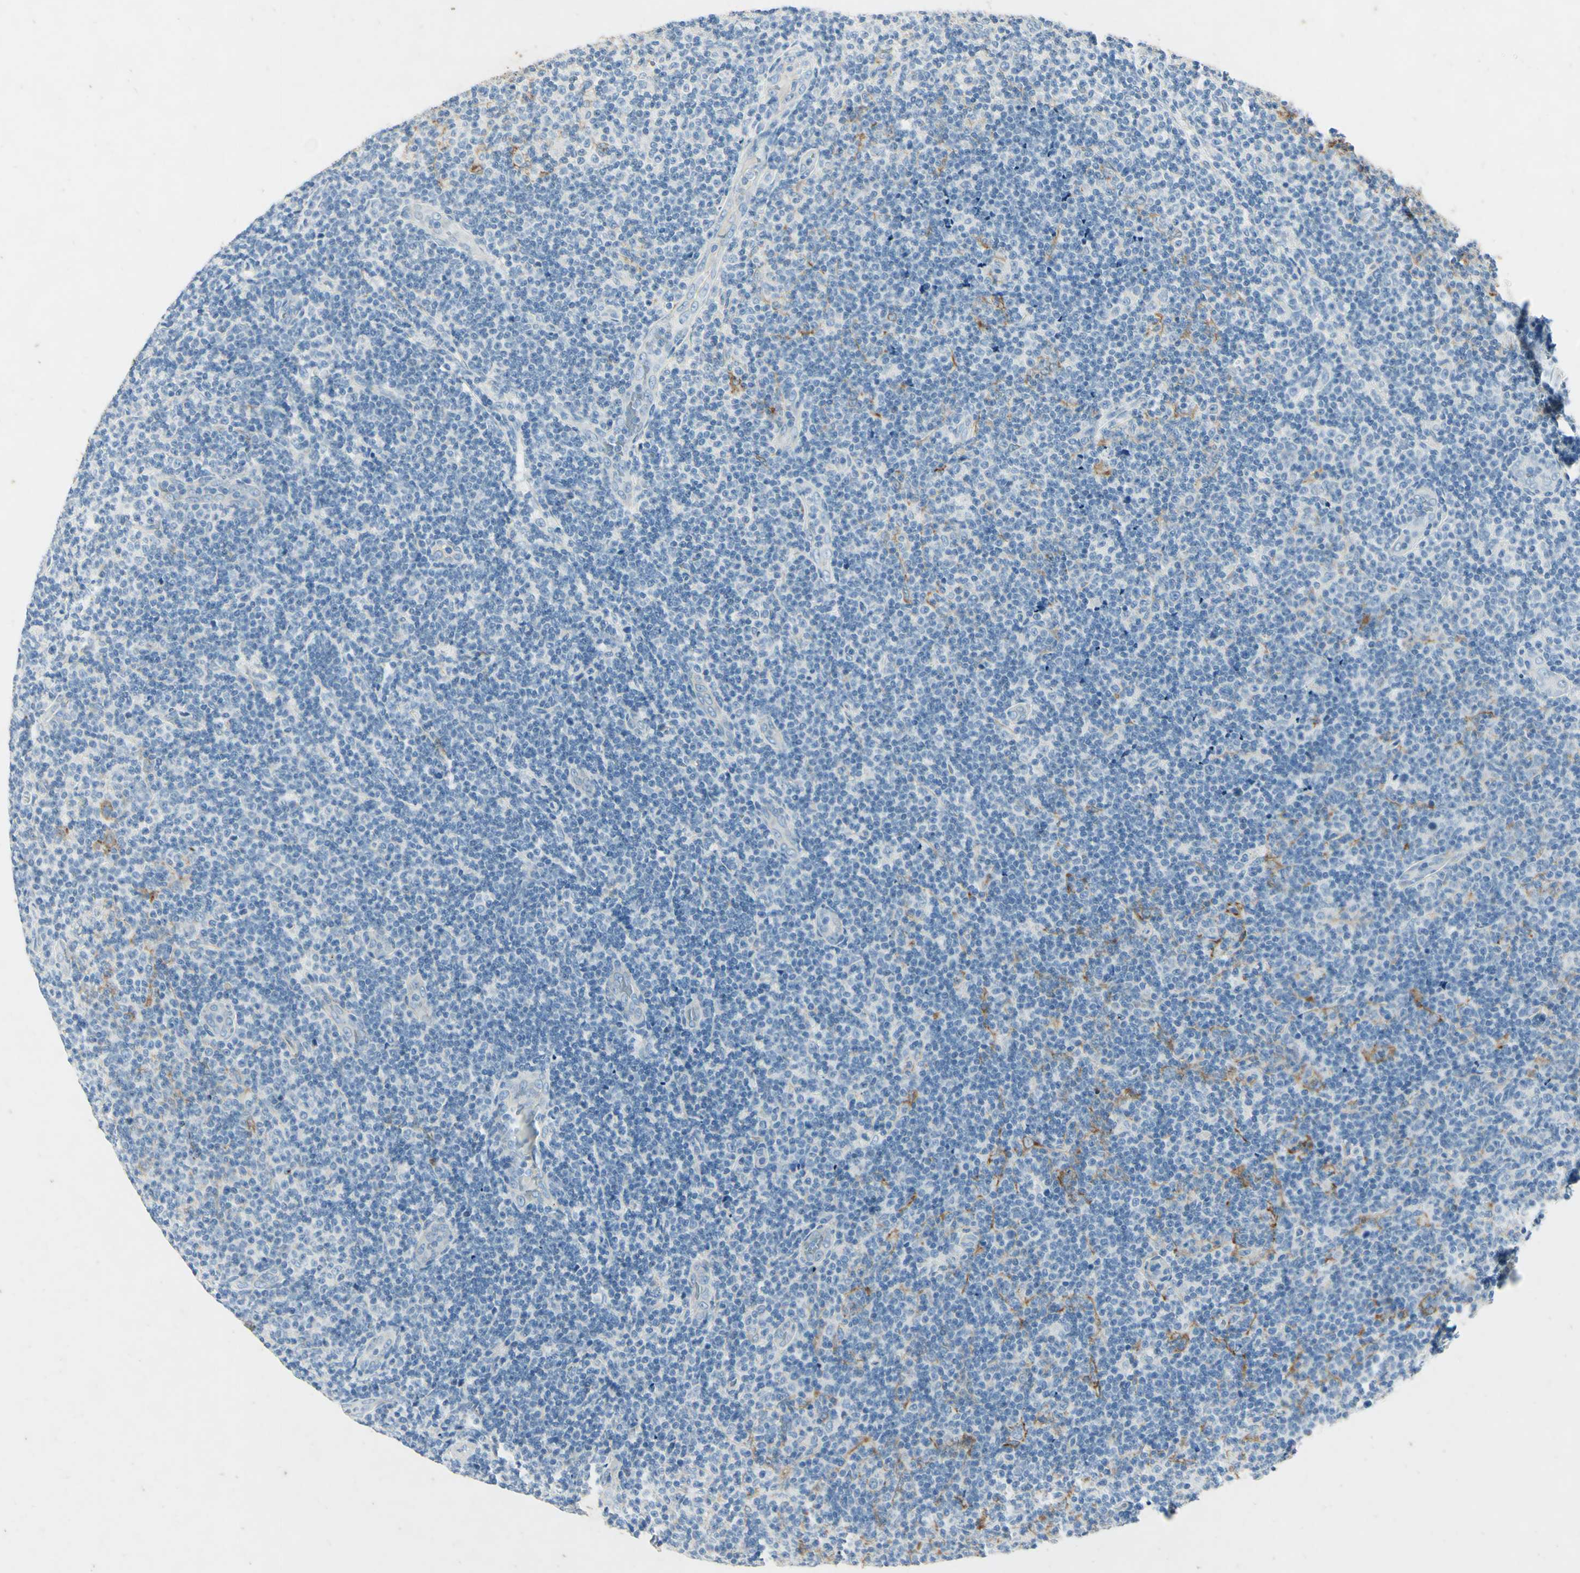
{"staining": {"intensity": "moderate", "quantity": "<25%", "location": "cytoplasmic/membranous"}, "tissue": "lymphoma", "cell_type": "Tumor cells", "image_type": "cancer", "snomed": [{"axis": "morphology", "description": "Malignant lymphoma, non-Hodgkin's type, Low grade"}, {"axis": "topography", "description": "Lymph node"}], "caption": "A brown stain shows moderate cytoplasmic/membranous staining of a protein in lymphoma tumor cells.", "gene": "SNAP91", "patient": {"sex": "male", "age": 83}}